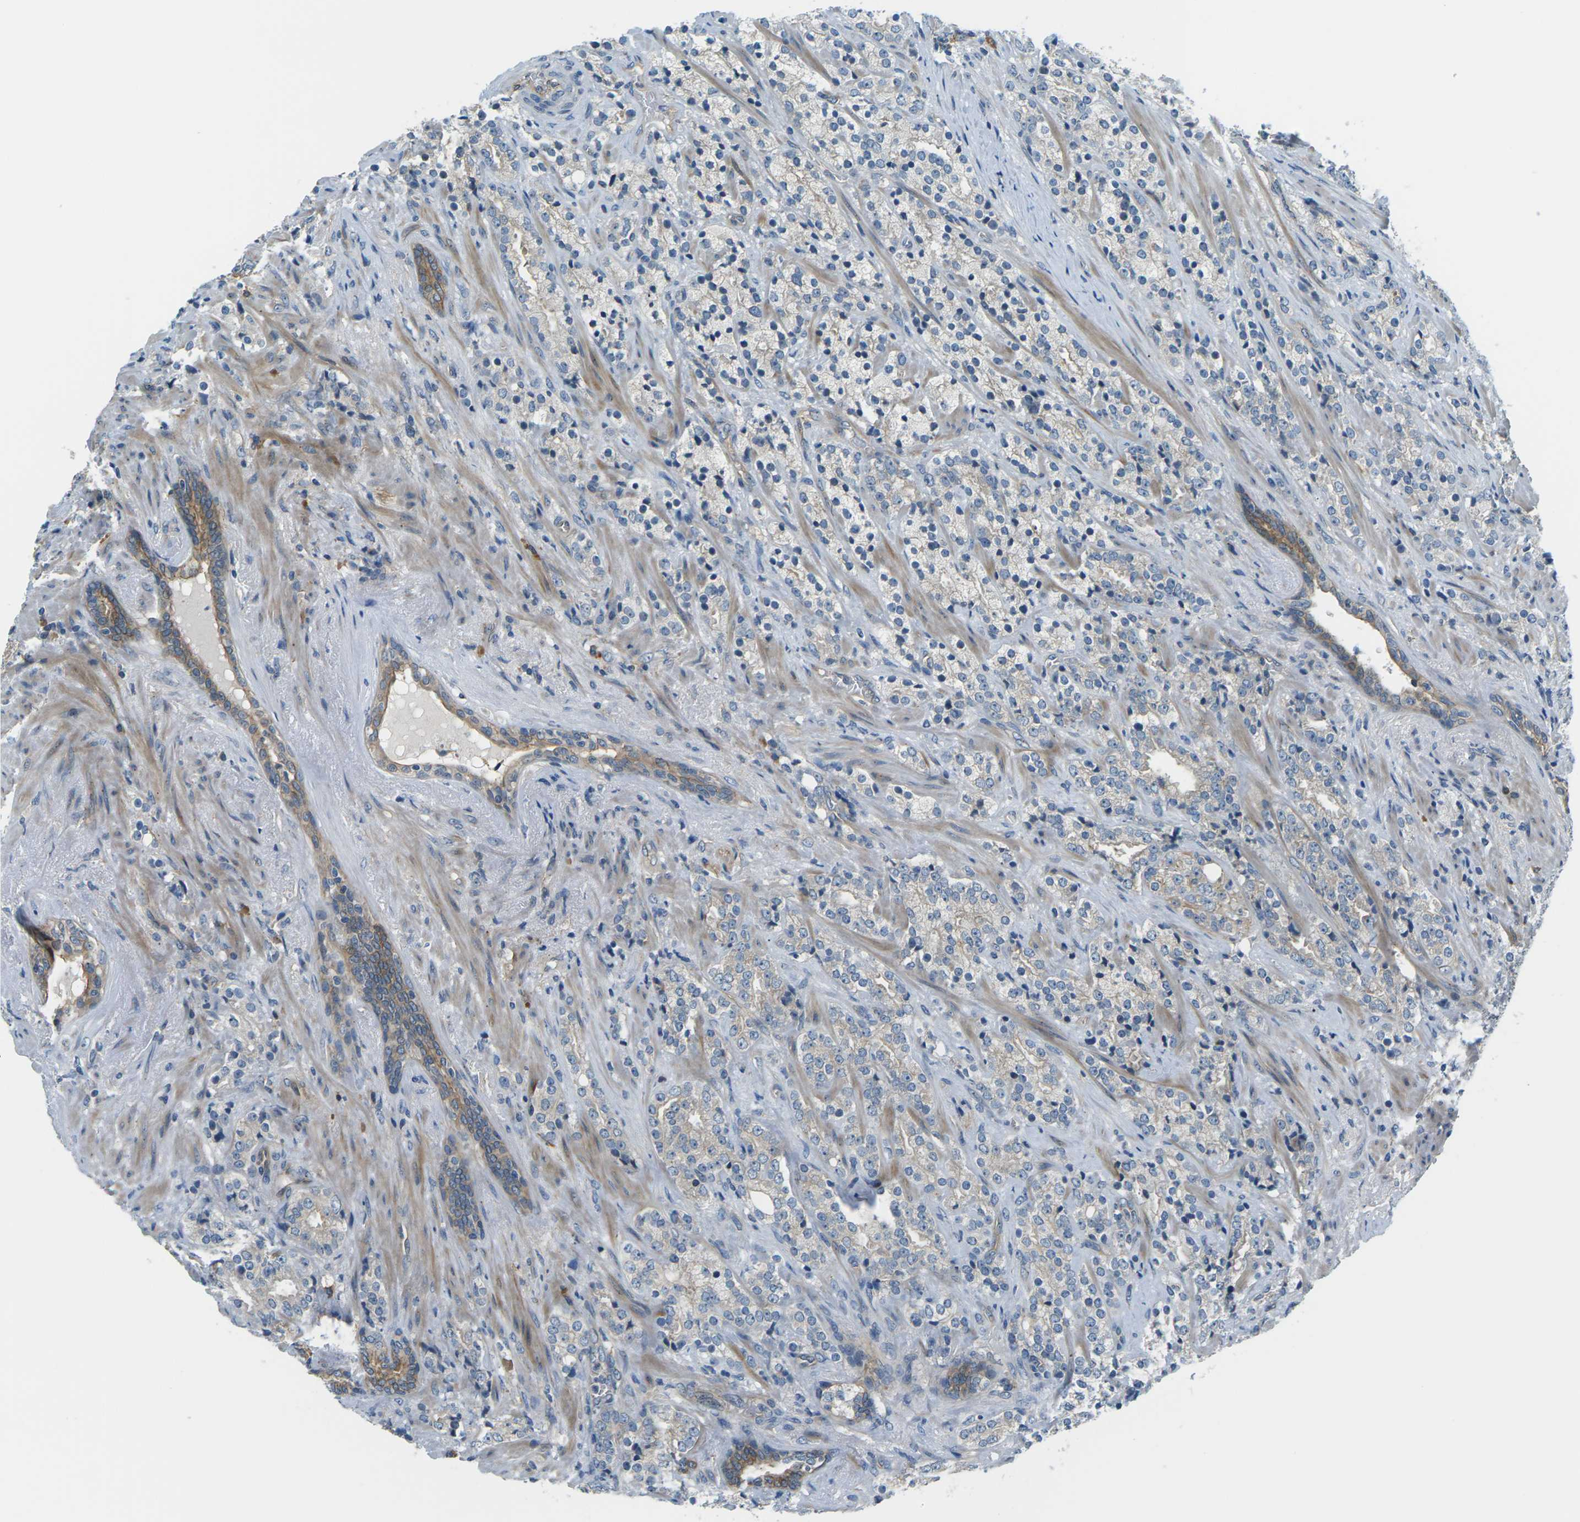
{"staining": {"intensity": "negative", "quantity": "none", "location": "none"}, "tissue": "prostate cancer", "cell_type": "Tumor cells", "image_type": "cancer", "snomed": [{"axis": "morphology", "description": "Adenocarcinoma, High grade"}, {"axis": "topography", "description": "Prostate"}], "caption": "A micrograph of prostate cancer stained for a protein shows no brown staining in tumor cells. (DAB IHC, high magnification).", "gene": "SLC13A3", "patient": {"sex": "male", "age": 71}}